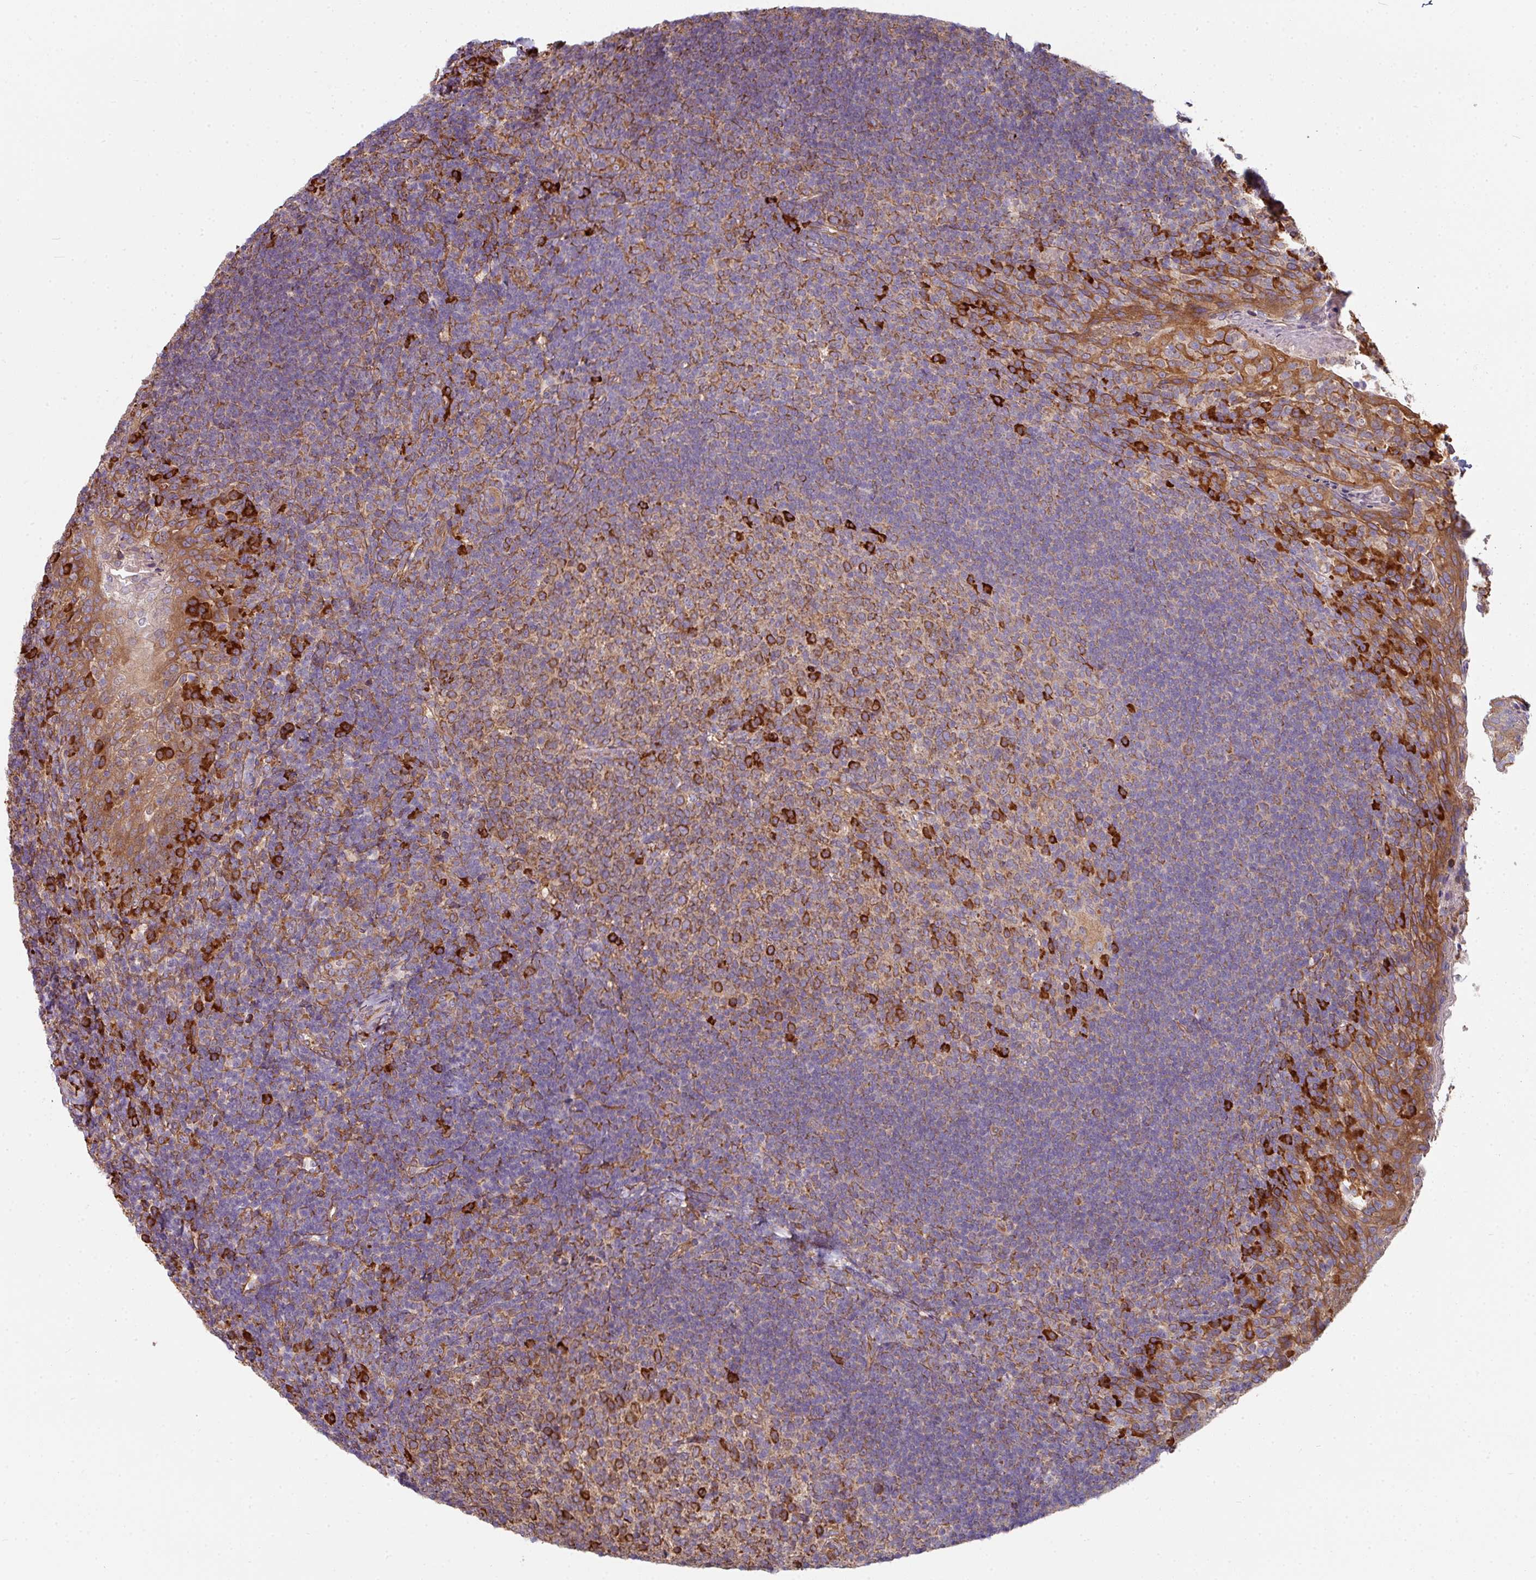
{"staining": {"intensity": "strong", "quantity": "25%-75%", "location": "cytoplasmic/membranous"}, "tissue": "tonsil", "cell_type": "Germinal center cells", "image_type": "normal", "snomed": [{"axis": "morphology", "description": "Normal tissue, NOS"}, {"axis": "topography", "description": "Tonsil"}], "caption": "Germinal center cells demonstrate high levels of strong cytoplasmic/membranous staining in approximately 25%-75% of cells in normal human tonsil.", "gene": "FAT4", "patient": {"sex": "female", "age": 10}}